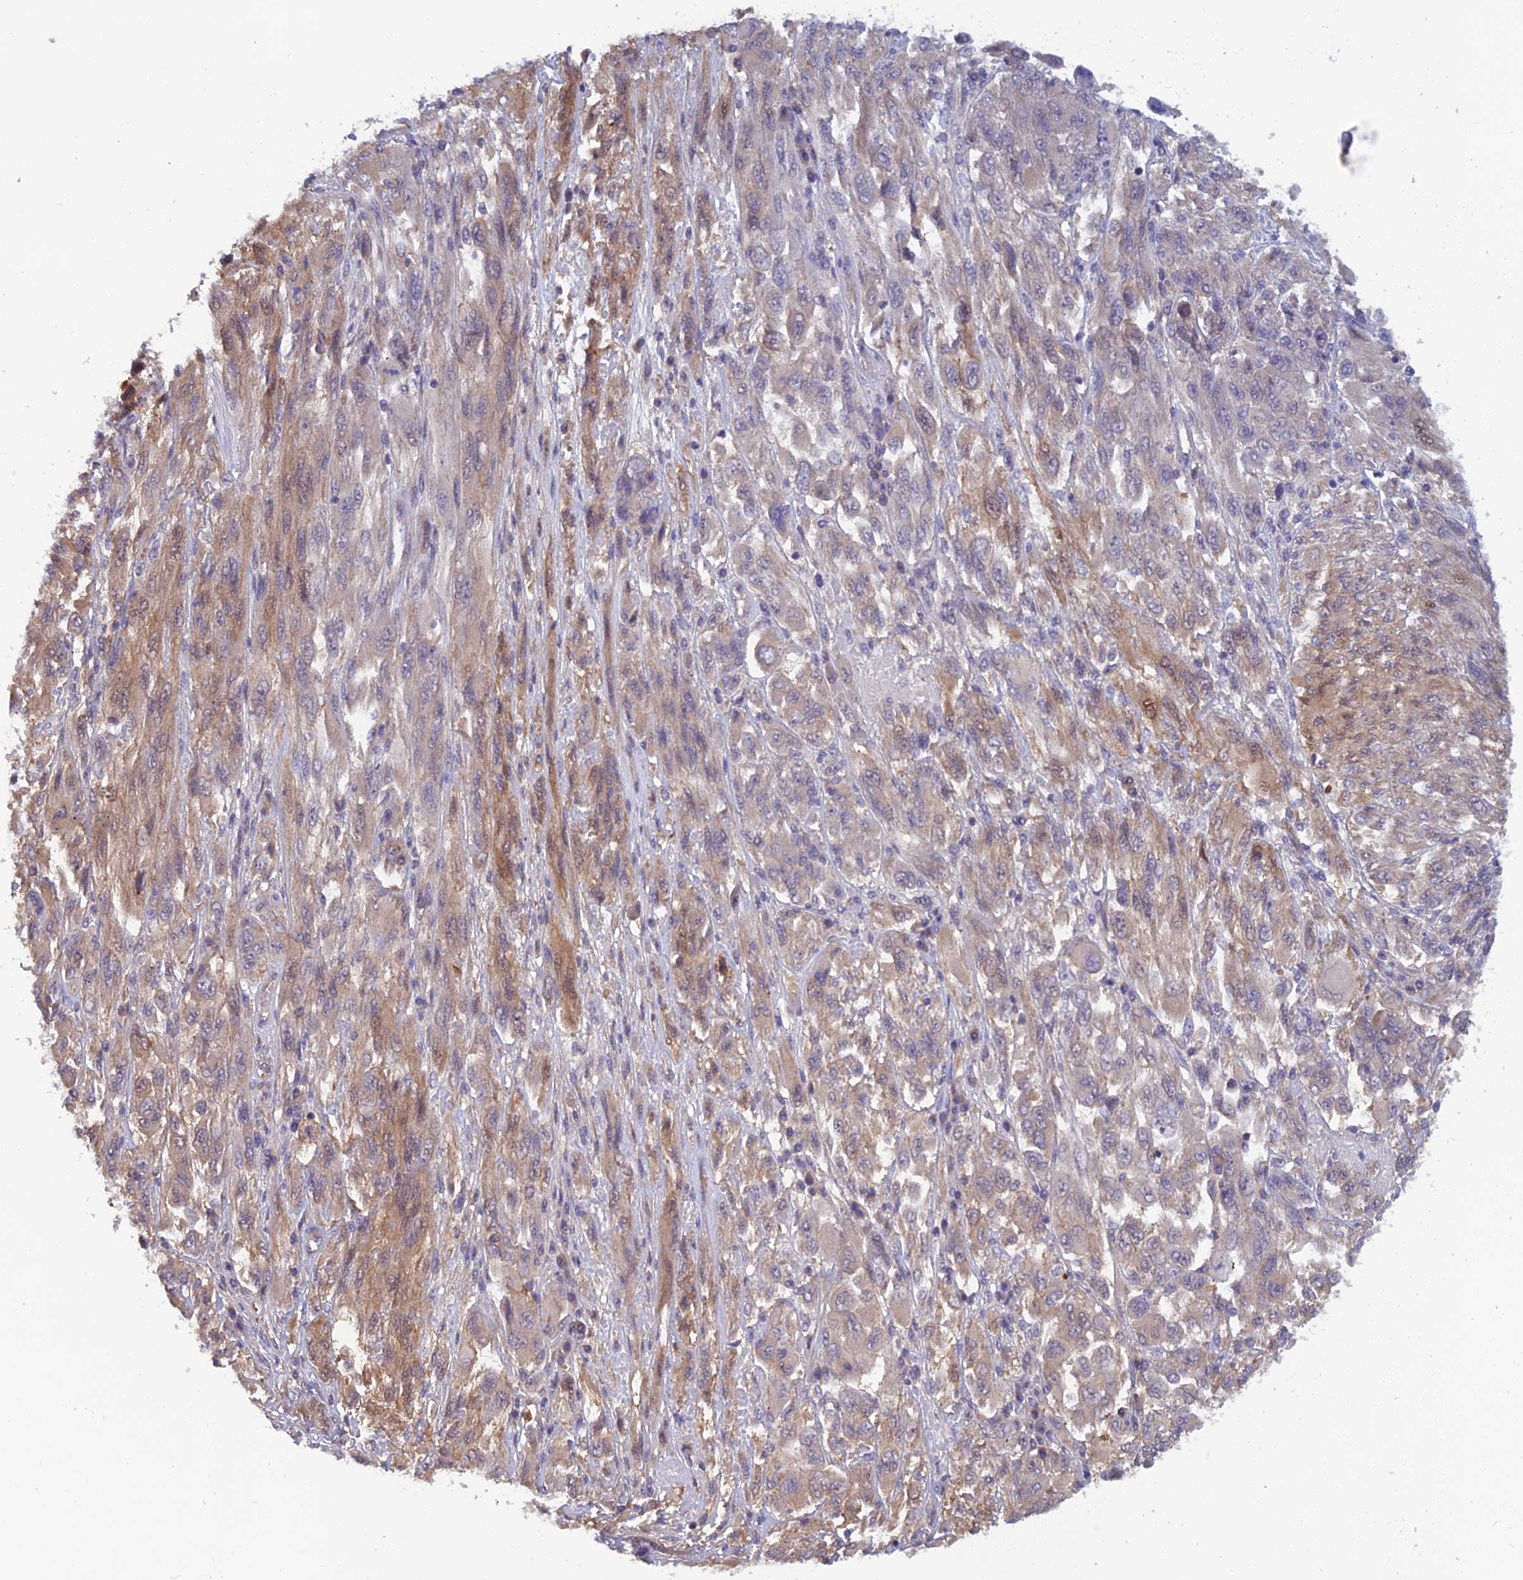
{"staining": {"intensity": "weak", "quantity": "25%-75%", "location": "cytoplasmic/membranous"}, "tissue": "melanoma", "cell_type": "Tumor cells", "image_type": "cancer", "snomed": [{"axis": "morphology", "description": "Malignant melanoma, NOS"}, {"axis": "topography", "description": "Skin"}], "caption": "Weak cytoplasmic/membranous expression for a protein is identified in about 25%-75% of tumor cells of melanoma using immunohistochemistry.", "gene": "HECA", "patient": {"sex": "female", "age": 91}}